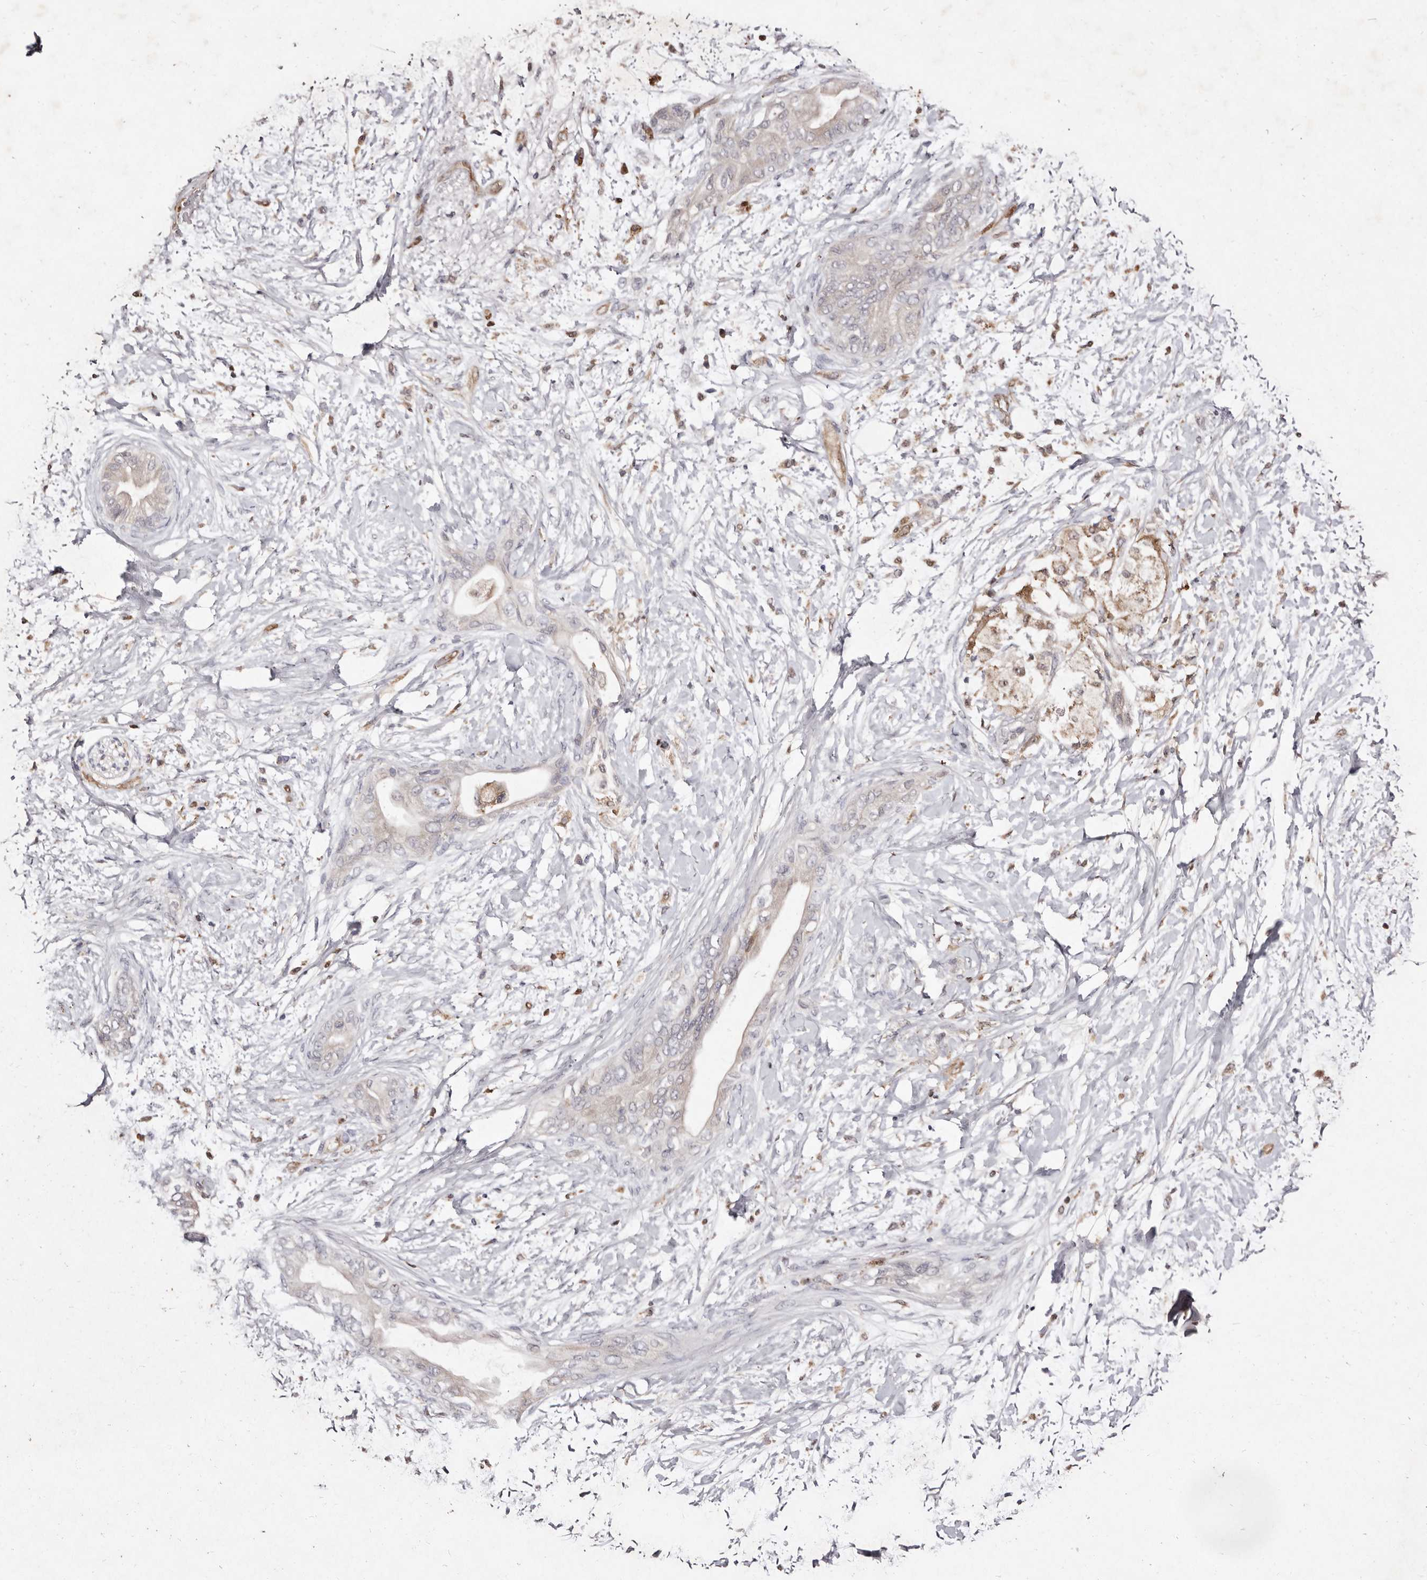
{"staining": {"intensity": "moderate", "quantity": ">75%", "location": "cytoplasmic/membranous"}, "tissue": "adipose tissue", "cell_type": "Adipocytes", "image_type": "normal", "snomed": [{"axis": "morphology", "description": "Normal tissue, NOS"}, {"axis": "morphology", "description": "Adenocarcinoma, NOS"}, {"axis": "topography", "description": "Duodenum"}, {"axis": "topography", "description": "Peripheral nerve tissue"}], "caption": "A brown stain highlights moderate cytoplasmic/membranous expression of a protein in adipocytes of unremarkable human adipose tissue. The staining was performed using DAB (3,3'-diaminobenzidine) to visualize the protein expression in brown, while the nuclei were stained in blue with hematoxylin (Magnification: 20x).", "gene": "GIMAP4", "patient": {"sex": "female", "age": 60}}